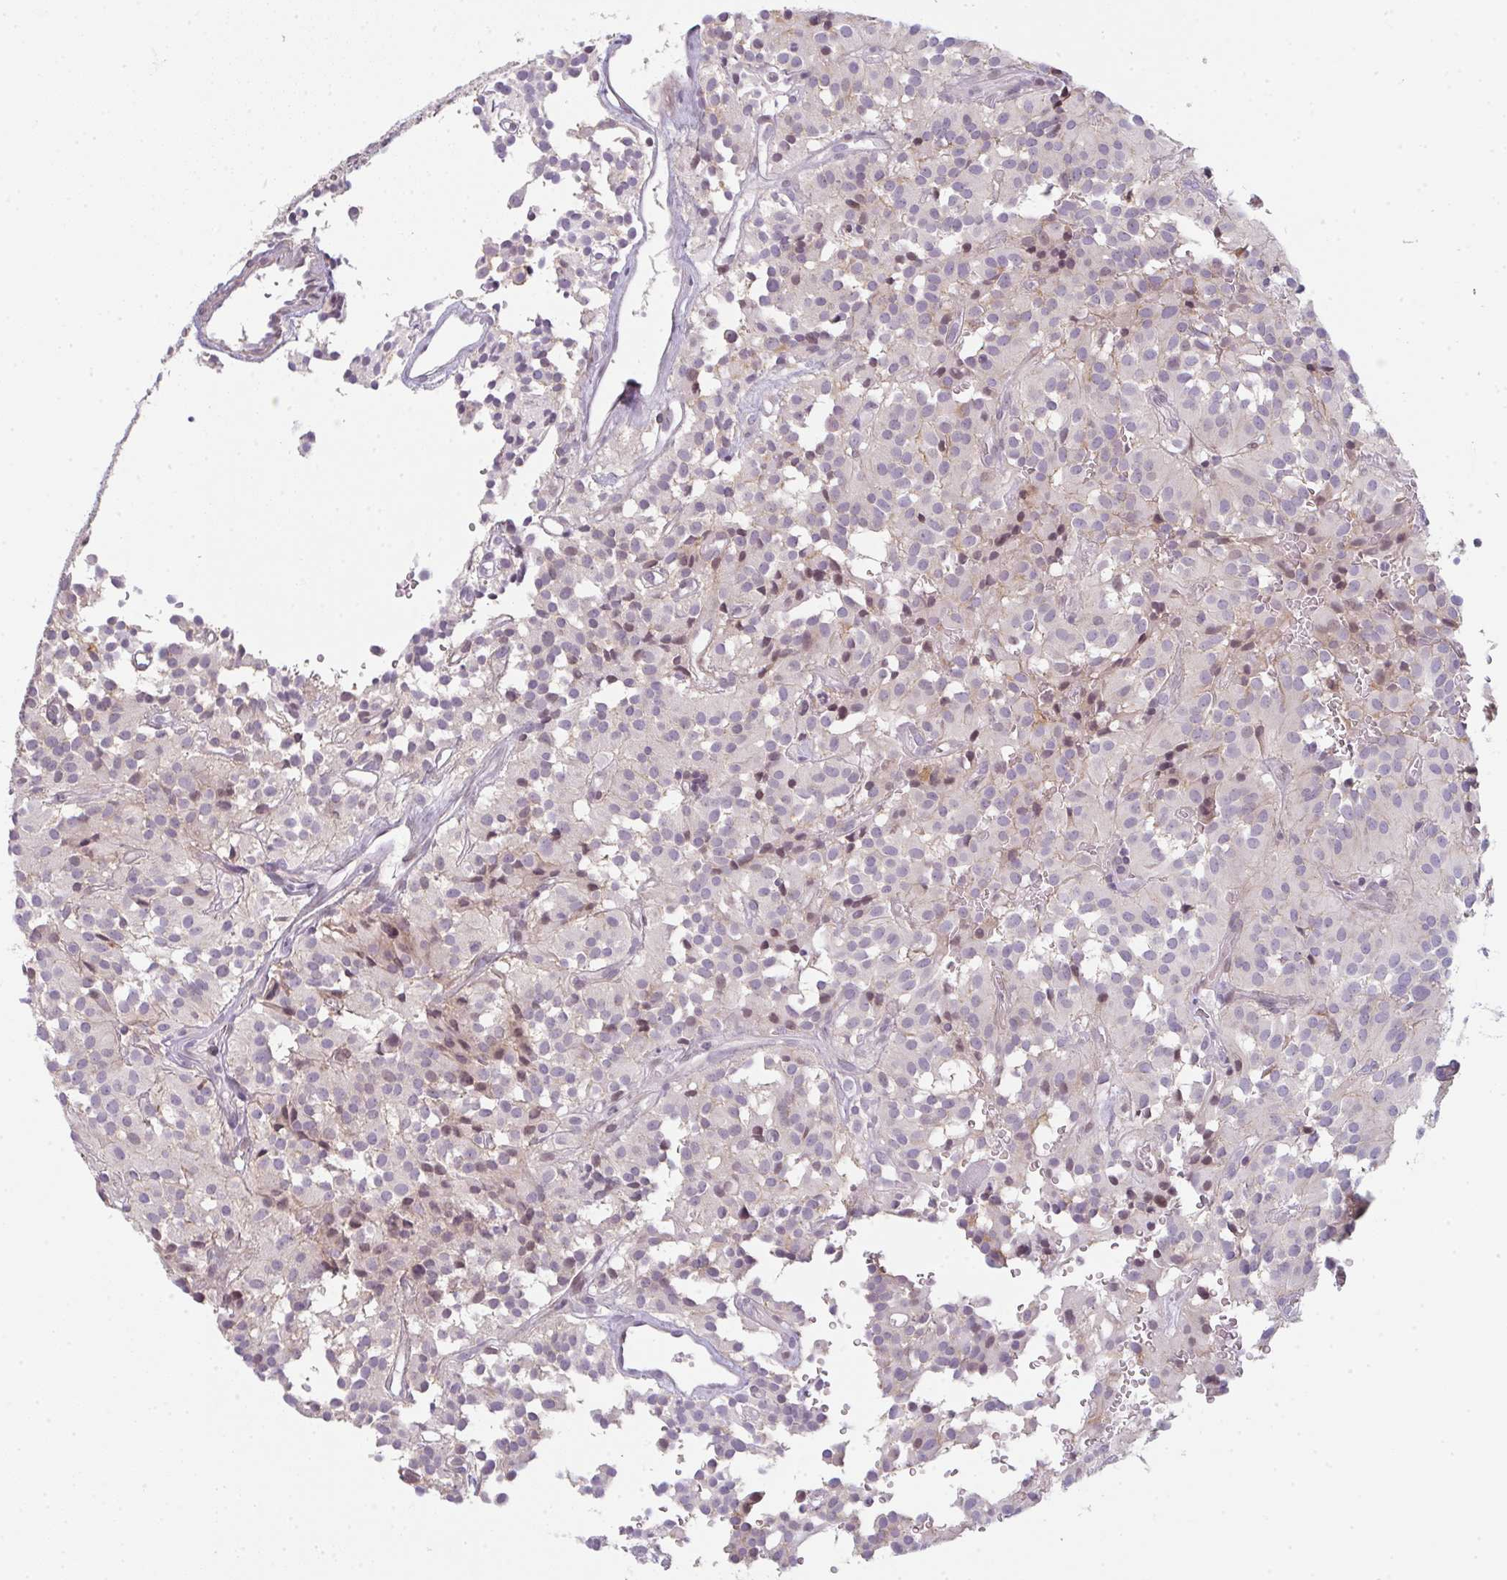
{"staining": {"intensity": "negative", "quantity": "none", "location": "none"}, "tissue": "glioma", "cell_type": "Tumor cells", "image_type": "cancer", "snomed": [{"axis": "morphology", "description": "Glioma, malignant, Low grade"}, {"axis": "topography", "description": "Brain"}], "caption": "Protein analysis of malignant glioma (low-grade) demonstrates no significant staining in tumor cells. (DAB (3,3'-diaminobenzidine) IHC visualized using brightfield microscopy, high magnification).", "gene": "TMEM237", "patient": {"sex": "male", "age": 42}}